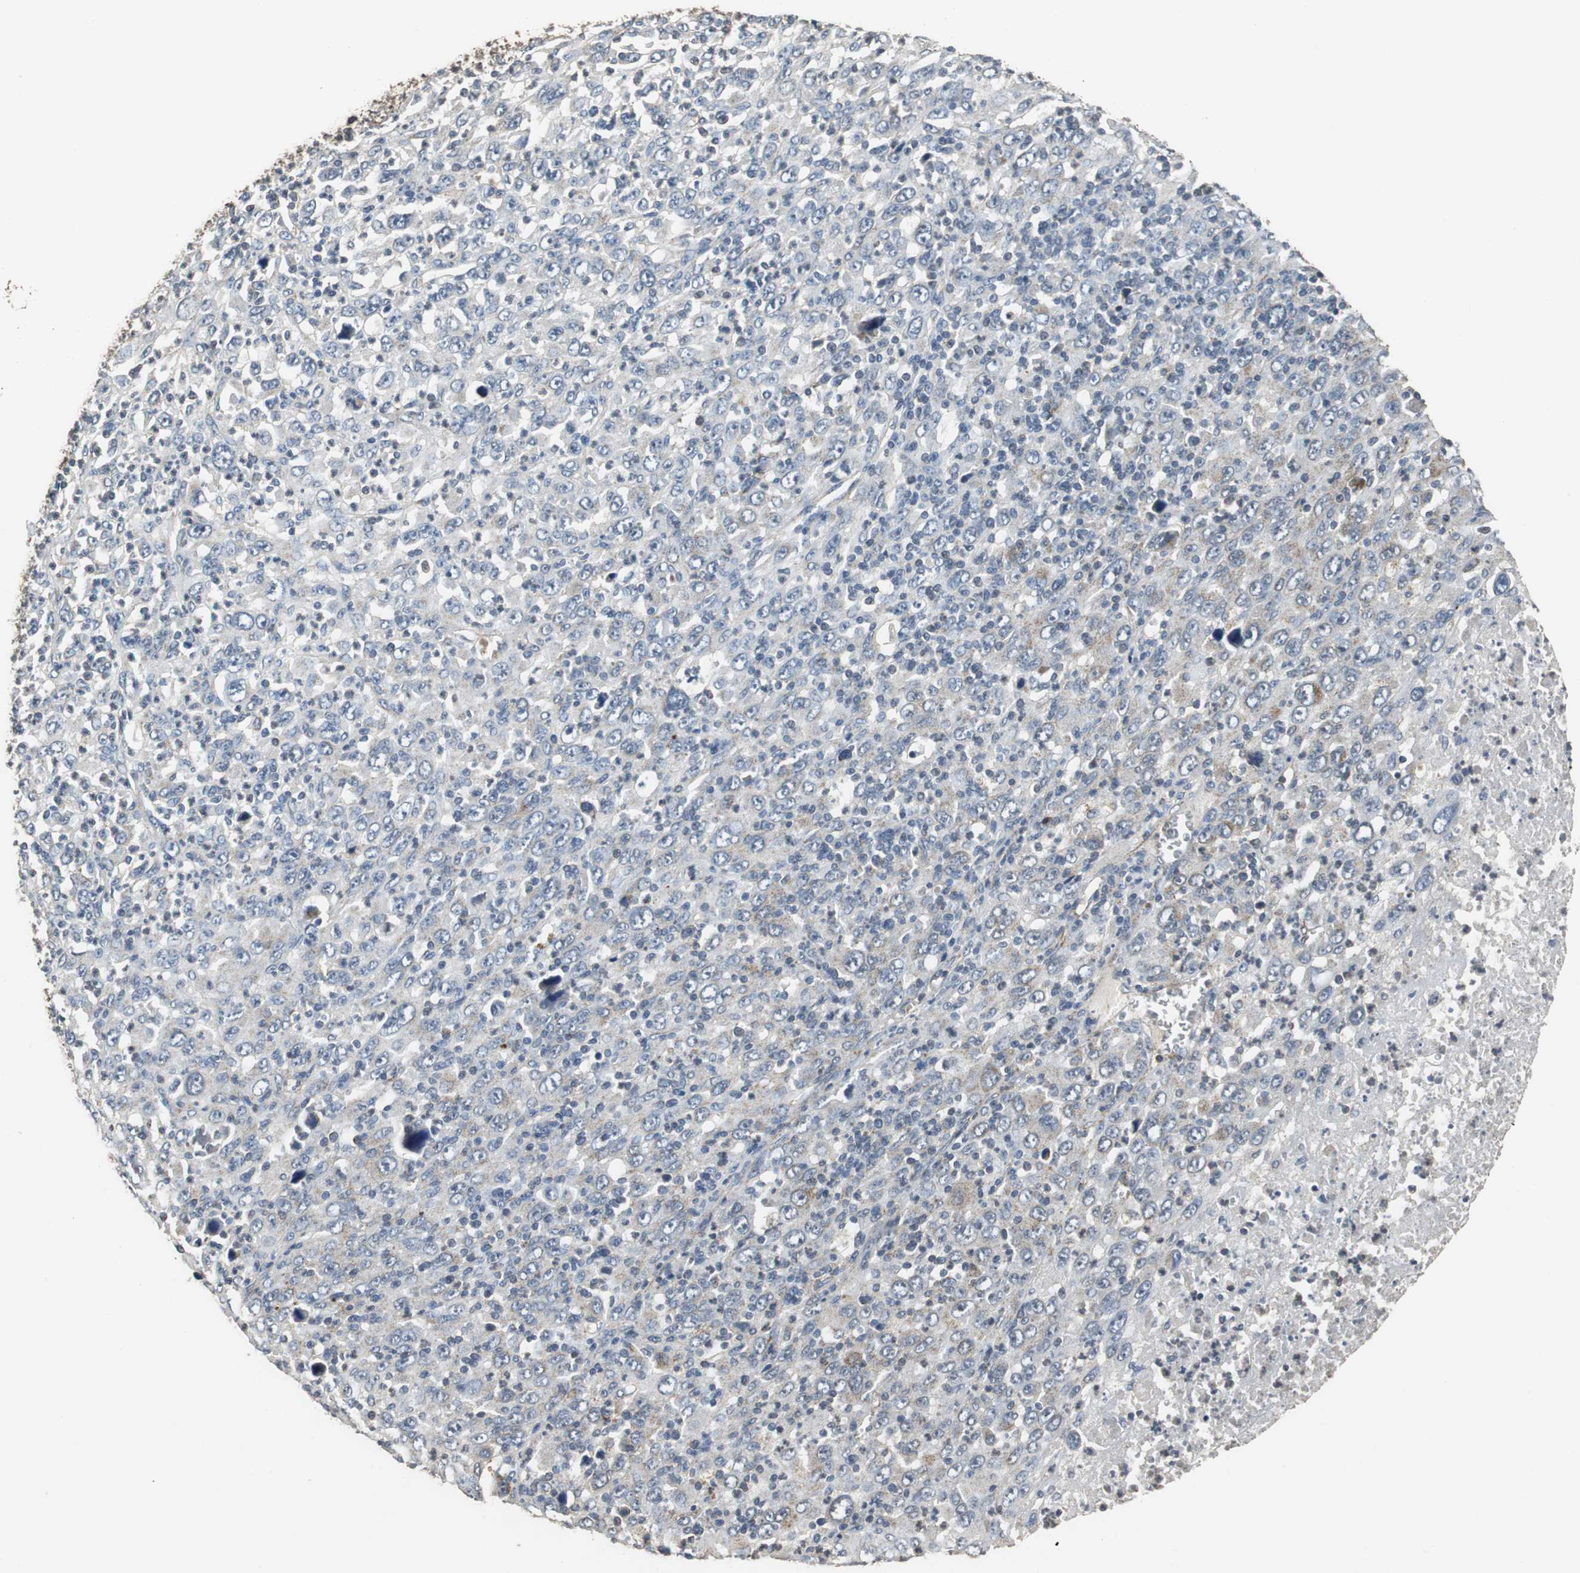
{"staining": {"intensity": "weak", "quantity": "<25%", "location": "cytoplasmic/membranous"}, "tissue": "melanoma", "cell_type": "Tumor cells", "image_type": "cancer", "snomed": [{"axis": "morphology", "description": "Malignant melanoma, Metastatic site"}, {"axis": "topography", "description": "Skin"}], "caption": "The photomicrograph demonstrates no significant positivity in tumor cells of melanoma.", "gene": "NNT", "patient": {"sex": "female", "age": 56}}